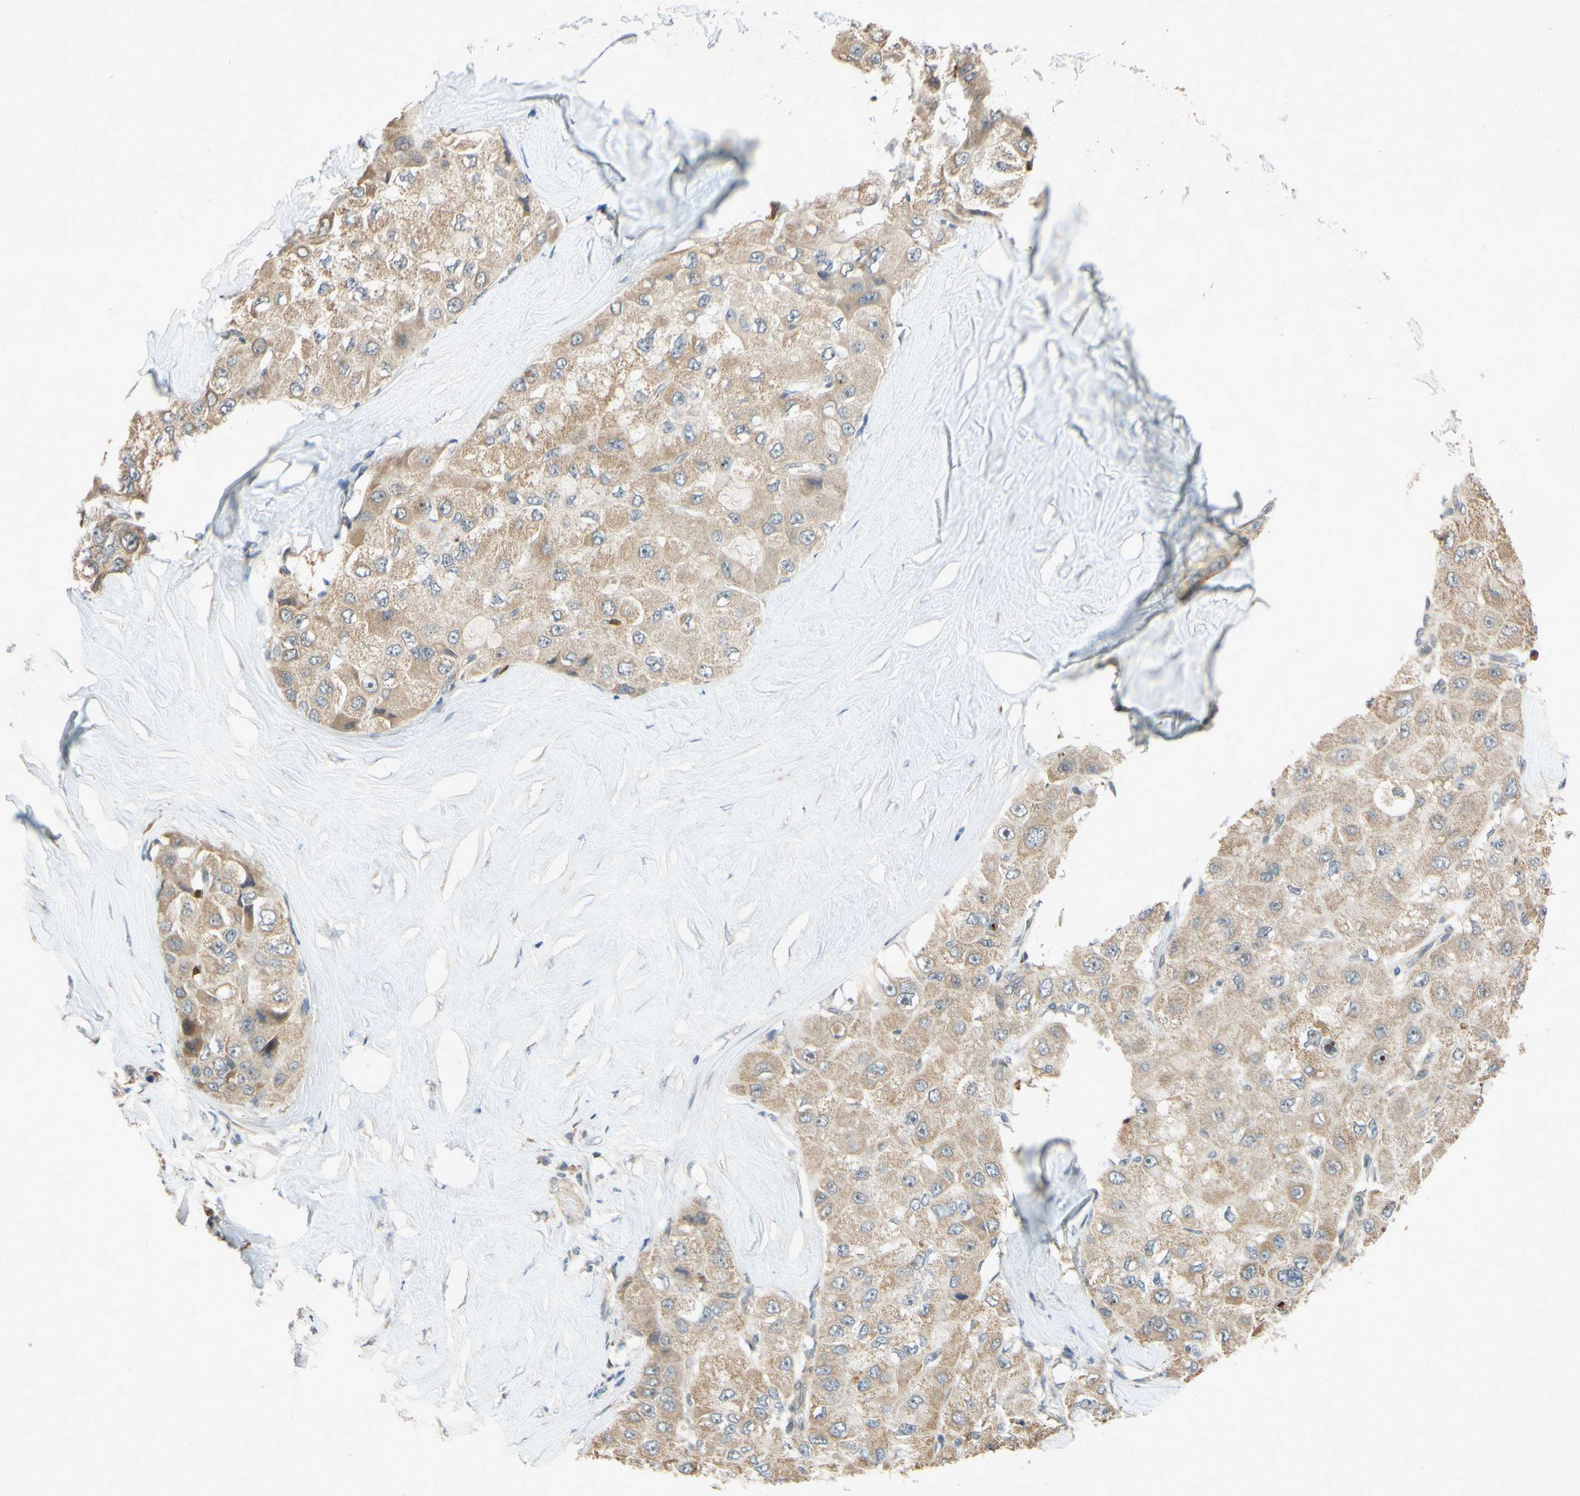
{"staining": {"intensity": "moderate", "quantity": ">75%", "location": "cytoplasmic/membranous"}, "tissue": "liver cancer", "cell_type": "Tumor cells", "image_type": "cancer", "snomed": [{"axis": "morphology", "description": "Carcinoma, Hepatocellular, NOS"}, {"axis": "topography", "description": "Liver"}], "caption": "Liver cancer (hepatocellular carcinoma) stained for a protein displays moderate cytoplasmic/membranous positivity in tumor cells.", "gene": "GATA1", "patient": {"sex": "male", "age": 80}}